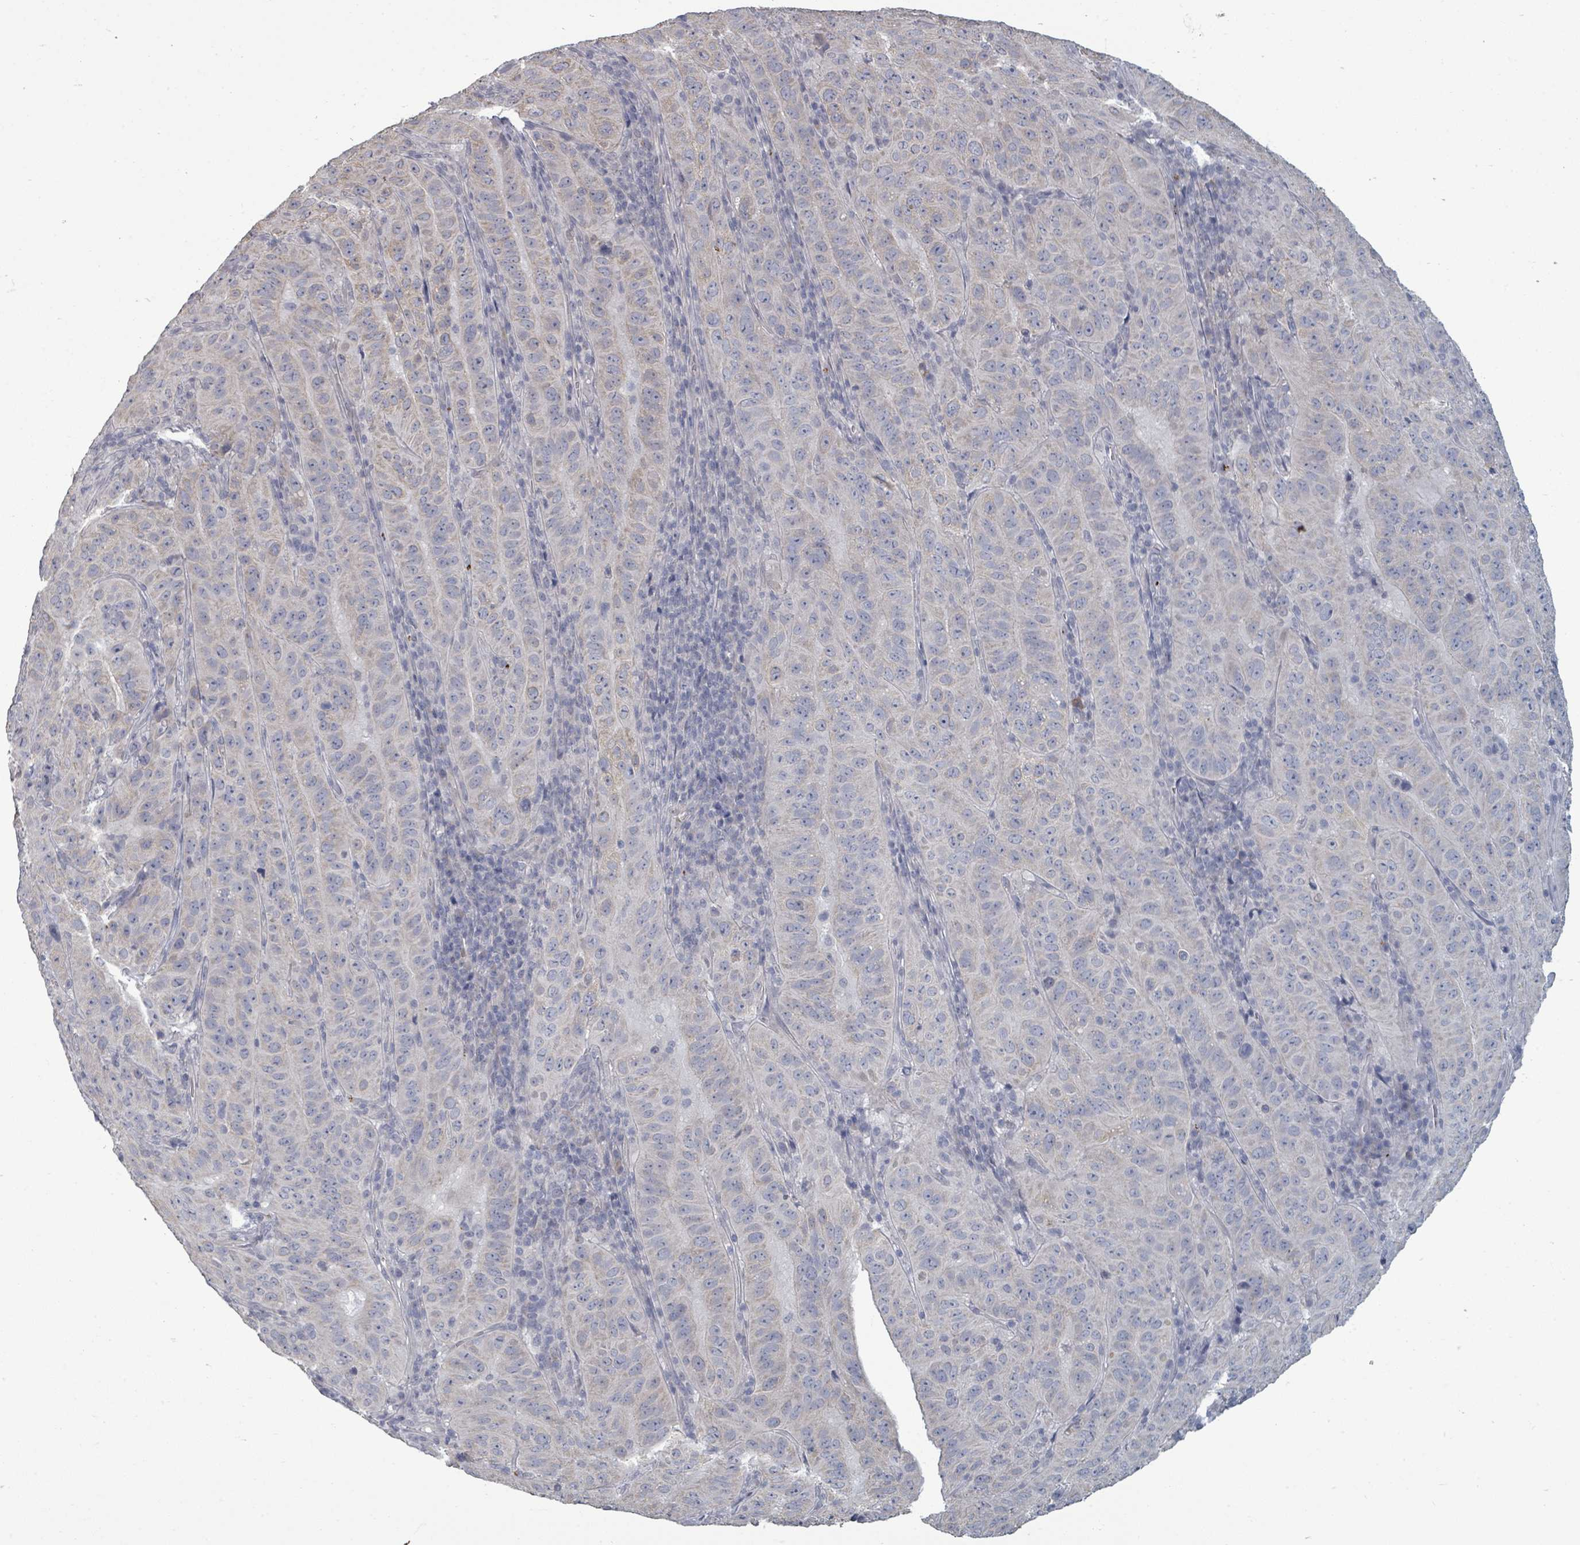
{"staining": {"intensity": "negative", "quantity": "none", "location": "none"}, "tissue": "pancreatic cancer", "cell_type": "Tumor cells", "image_type": "cancer", "snomed": [{"axis": "morphology", "description": "Adenocarcinoma, NOS"}, {"axis": "topography", "description": "Pancreas"}], "caption": "The photomicrograph reveals no significant positivity in tumor cells of adenocarcinoma (pancreatic). Nuclei are stained in blue.", "gene": "ASB12", "patient": {"sex": "male", "age": 63}}